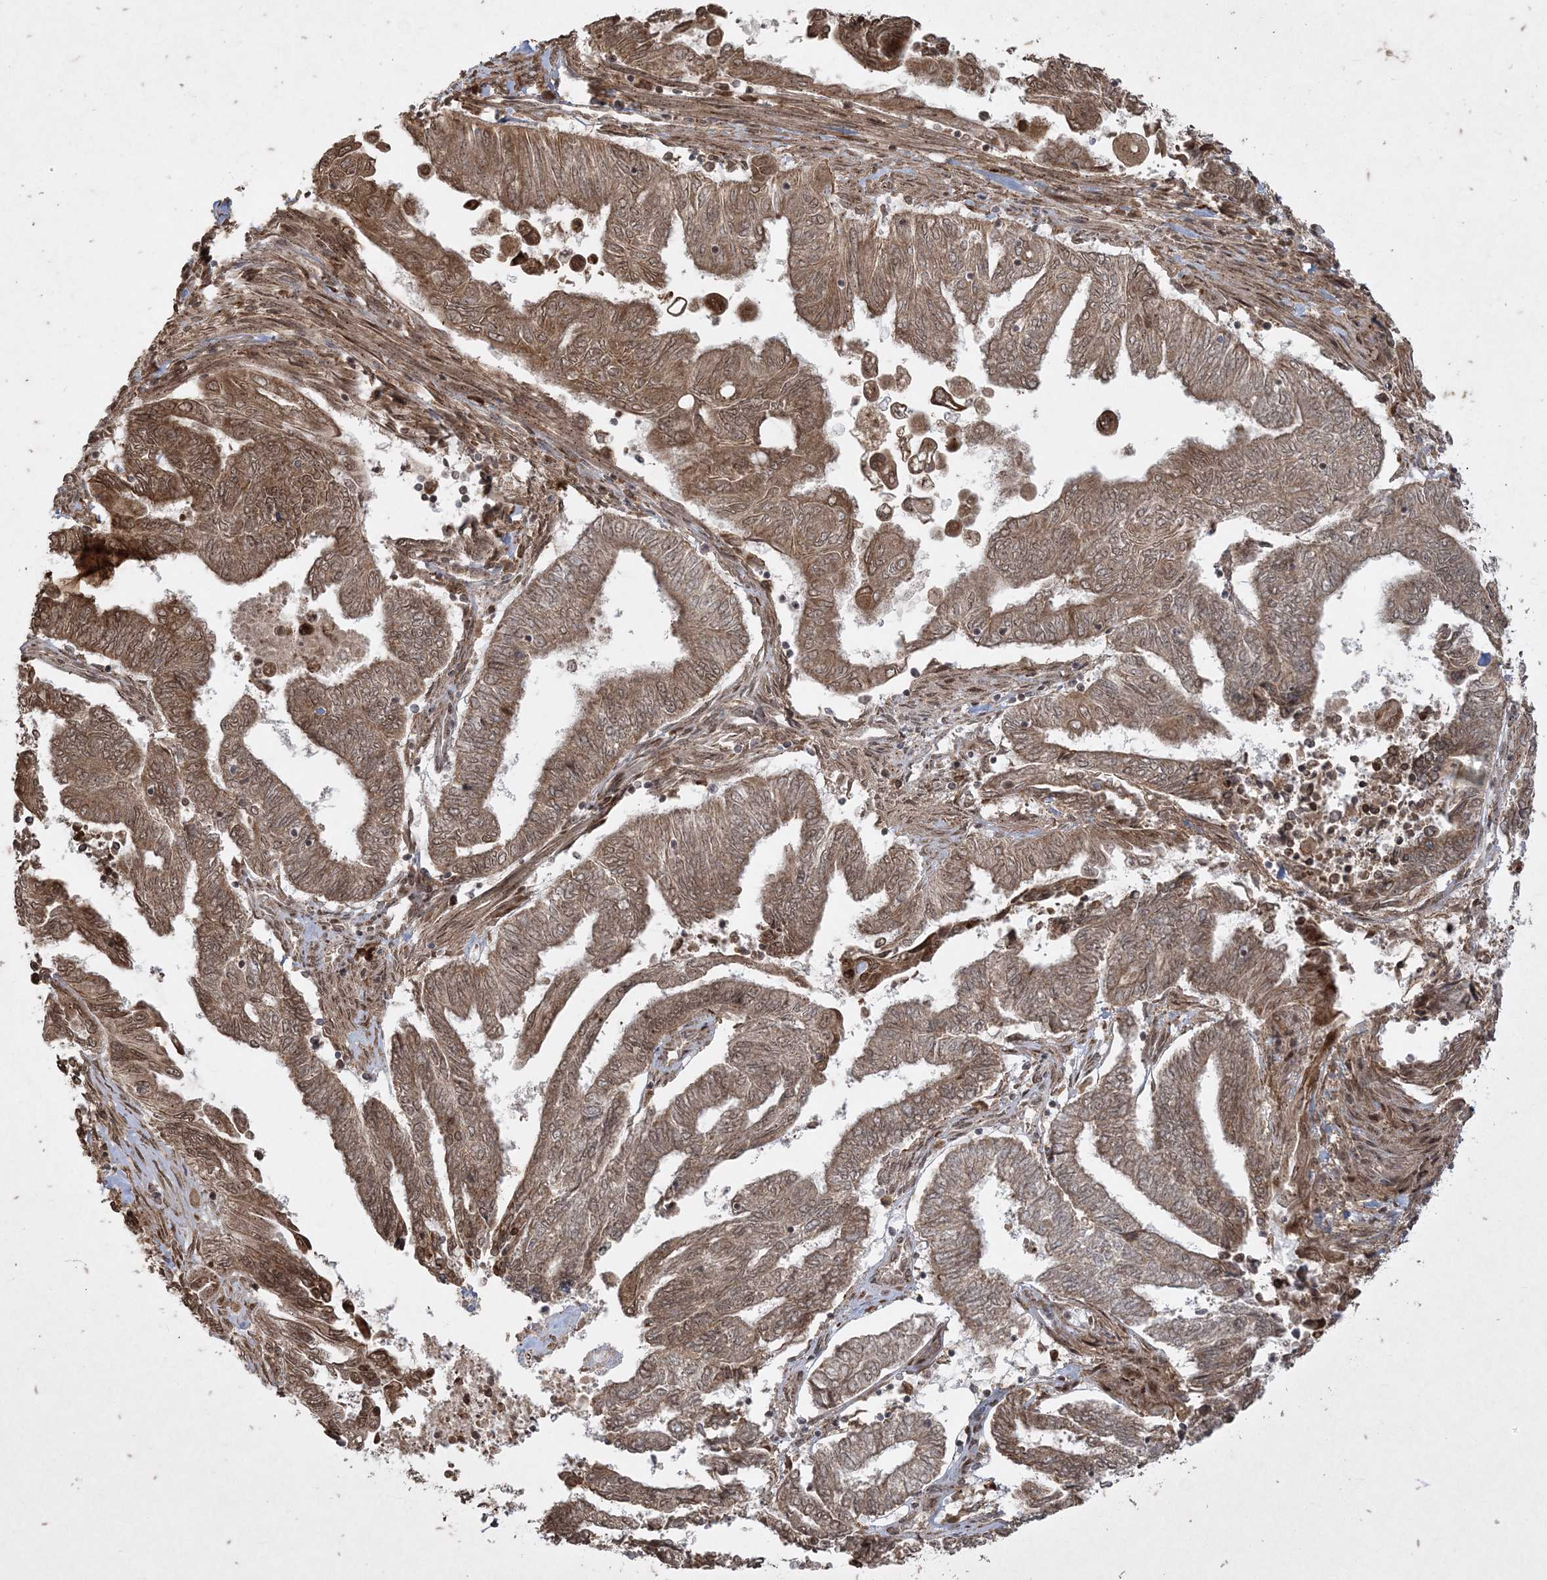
{"staining": {"intensity": "moderate", "quantity": ">75%", "location": "cytoplasmic/membranous,nuclear"}, "tissue": "endometrial cancer", "cell_type": "Tumor cells", "image_type": "cancer", "snomed": [{"axis": "morphology", "description": "Adenocarcinoma, NOS"}, {"axis": "topography", "description": "Uterus"}, {"axis": "topography", "description": "Endometrium"}], "caption": "Immunohistochemistry (IHC) photomicrograph of neoplastic tissue: endometrial cancer (adenocarcinoma) stained using IHC demonstrates medium levels of moderate protein expression localized specifically in the cytoplasmic/membranous and nuclear of tumor cells, appearing as a cytoplasmic/membranous and nuclear brown color.", "gene": "RRAS", "patient": {"sex": "female", "age": 70}}